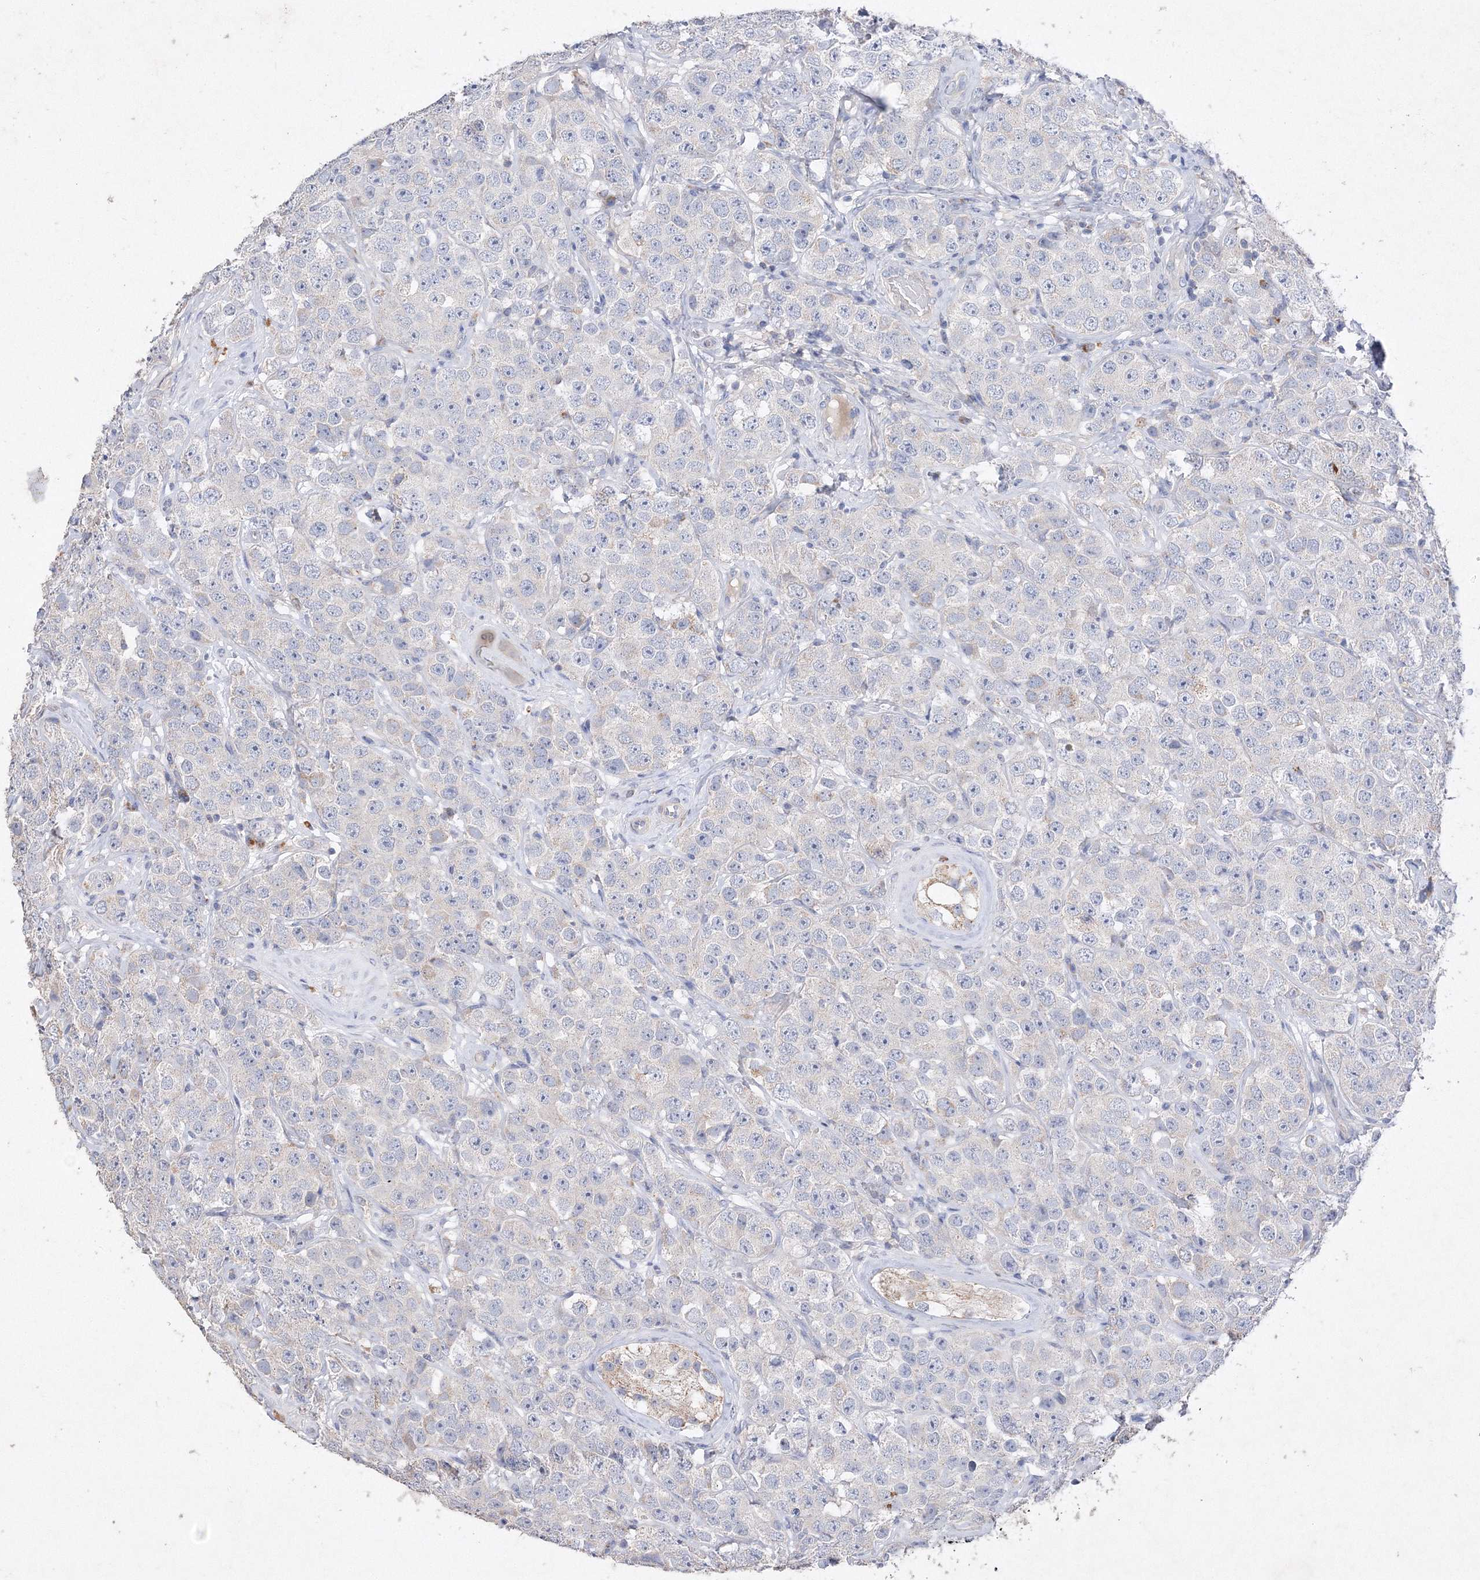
{"staining": {"intensity": "negative", "quantity": "none", "location": "none"}, "tissue": "testis cancer", "cell_type": "Tumor cells", "image_type": "cancer", "snomed": [{"axis": "morphology", "description": "Seminoma, NOS"}, {"axis": "topography", "description": "Testis"}], "caption": "IHC photomicrograph of seminoma (testis) stained for a protein (brown), which reveals no expression in tumor cells. (IHC, brightfield microscopy, high magnification).", "gene": "GLS", "patient": {"sex": "male", "age": 28}}